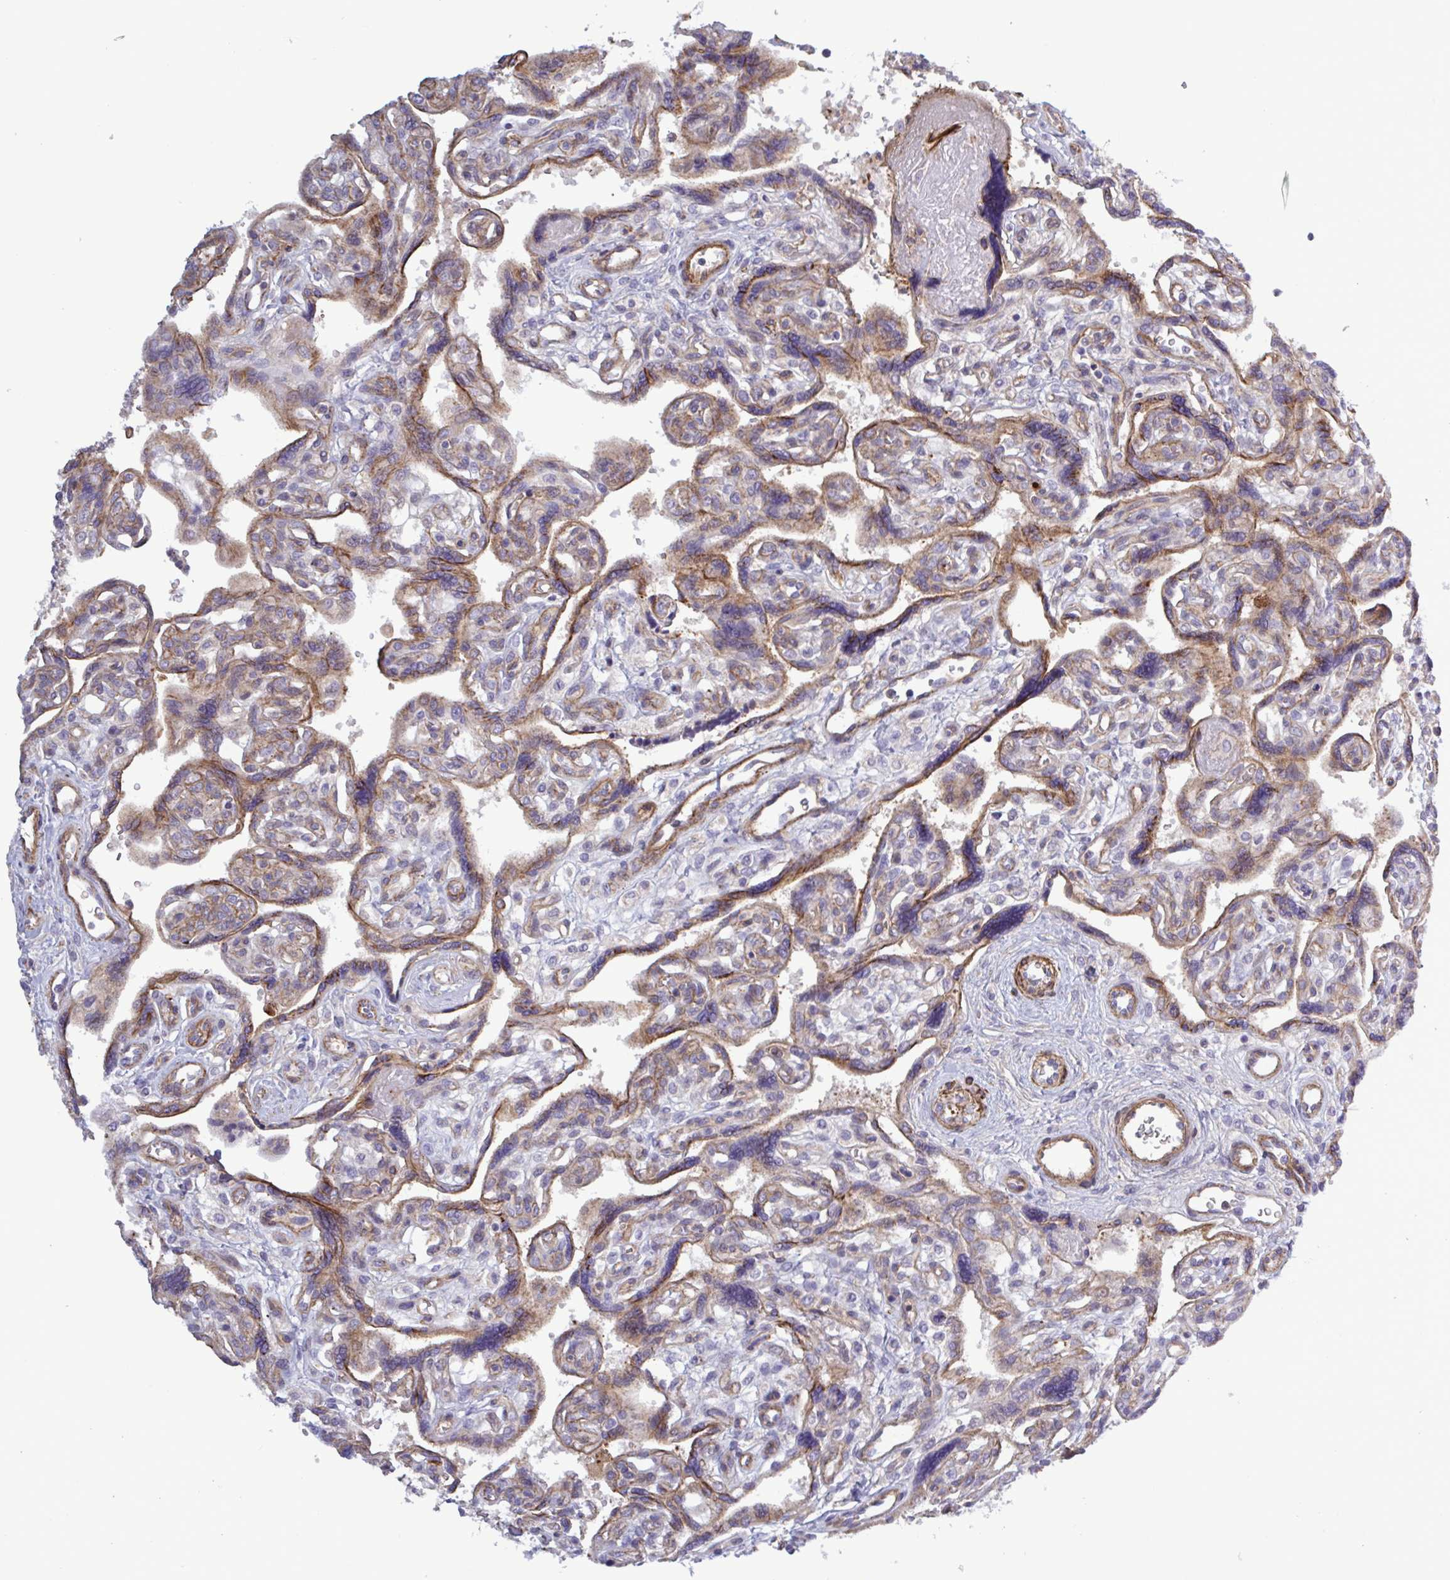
{"staining": {"intensity": "moderate", "quantity": ">75%", "location": "cytoplasmic/membranous"}, "tissue": "placenta", "cell_type": "Trophoblastic cells", "image_type": "normal", "snomed": [{"axis": "morphology", "description": "Normal tissue, NOS"}, {"axis": "topography", "description": "Placenta"}], "caption": "Trophoblastic cells display medium levels of moderate cytoplasmic/membranous positivity in about >75% of cells in benign placenta.", "gene": "SHISA7", "patient": {"sex": "female", "age": 39}}